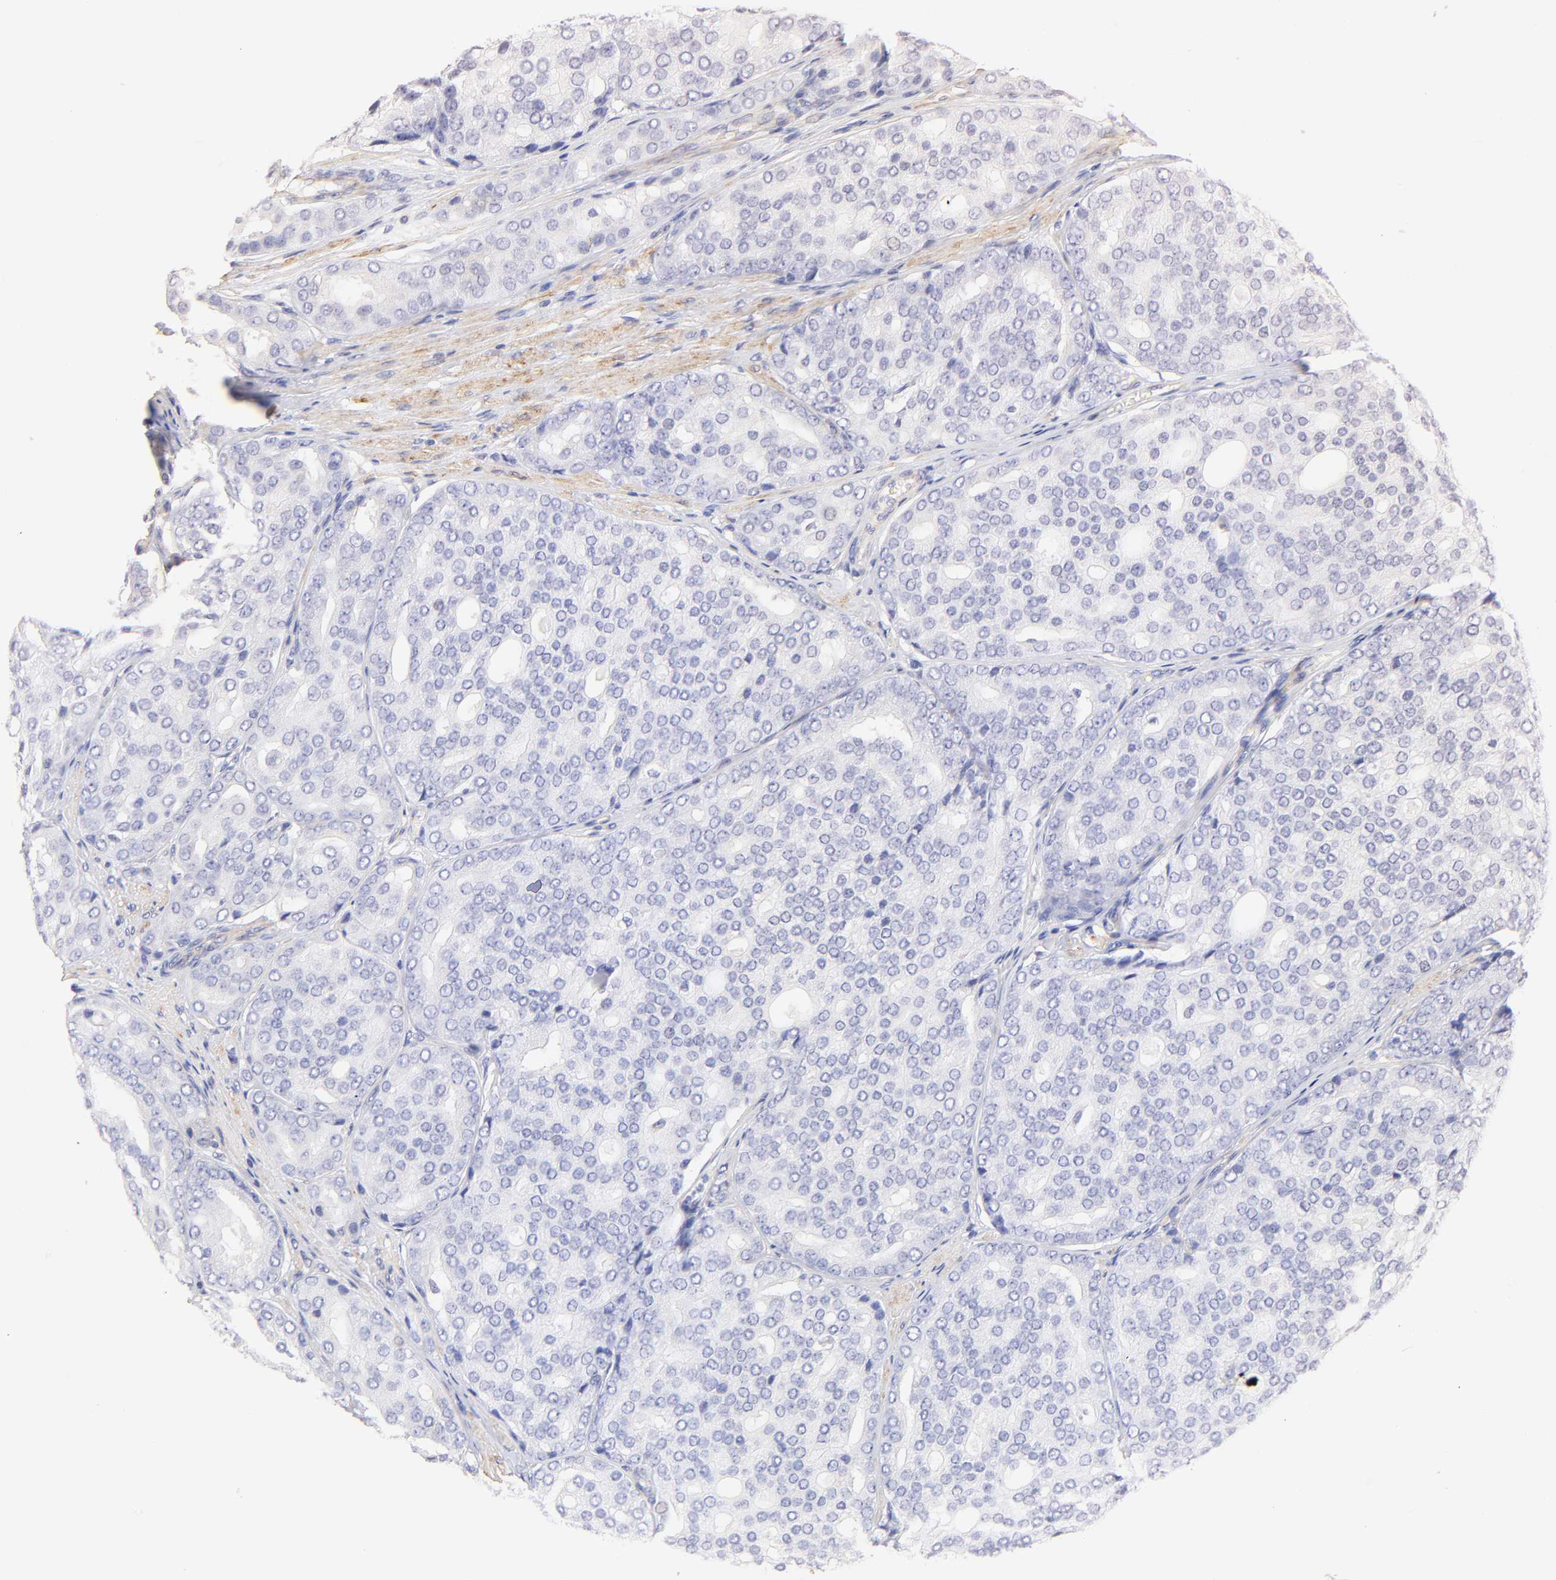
{"staining": {"intensity": "negative", "quantity": "none", "location": "none"}, "tissue": "prostate cancer", "cell_type": "Tumor cells", "image_type": "cancer", "snomed": [{"axis": "morphology", "description": "Adenocarcinoma, High grade"}, {"axis": "topography", "description": "Prostate"}], "caption": "This is a histopathology image of IHC staining of prostate cancer, which shows no staining in tumor cells. (Stains: DAB (3,3'-diaminobenzidine) IHC with hematoxylin counter stain, Microscopy: brightfield microscopy at high magnification).", "gene": "ACTRT1", "patient": {"sex": "male", "age": 64}}